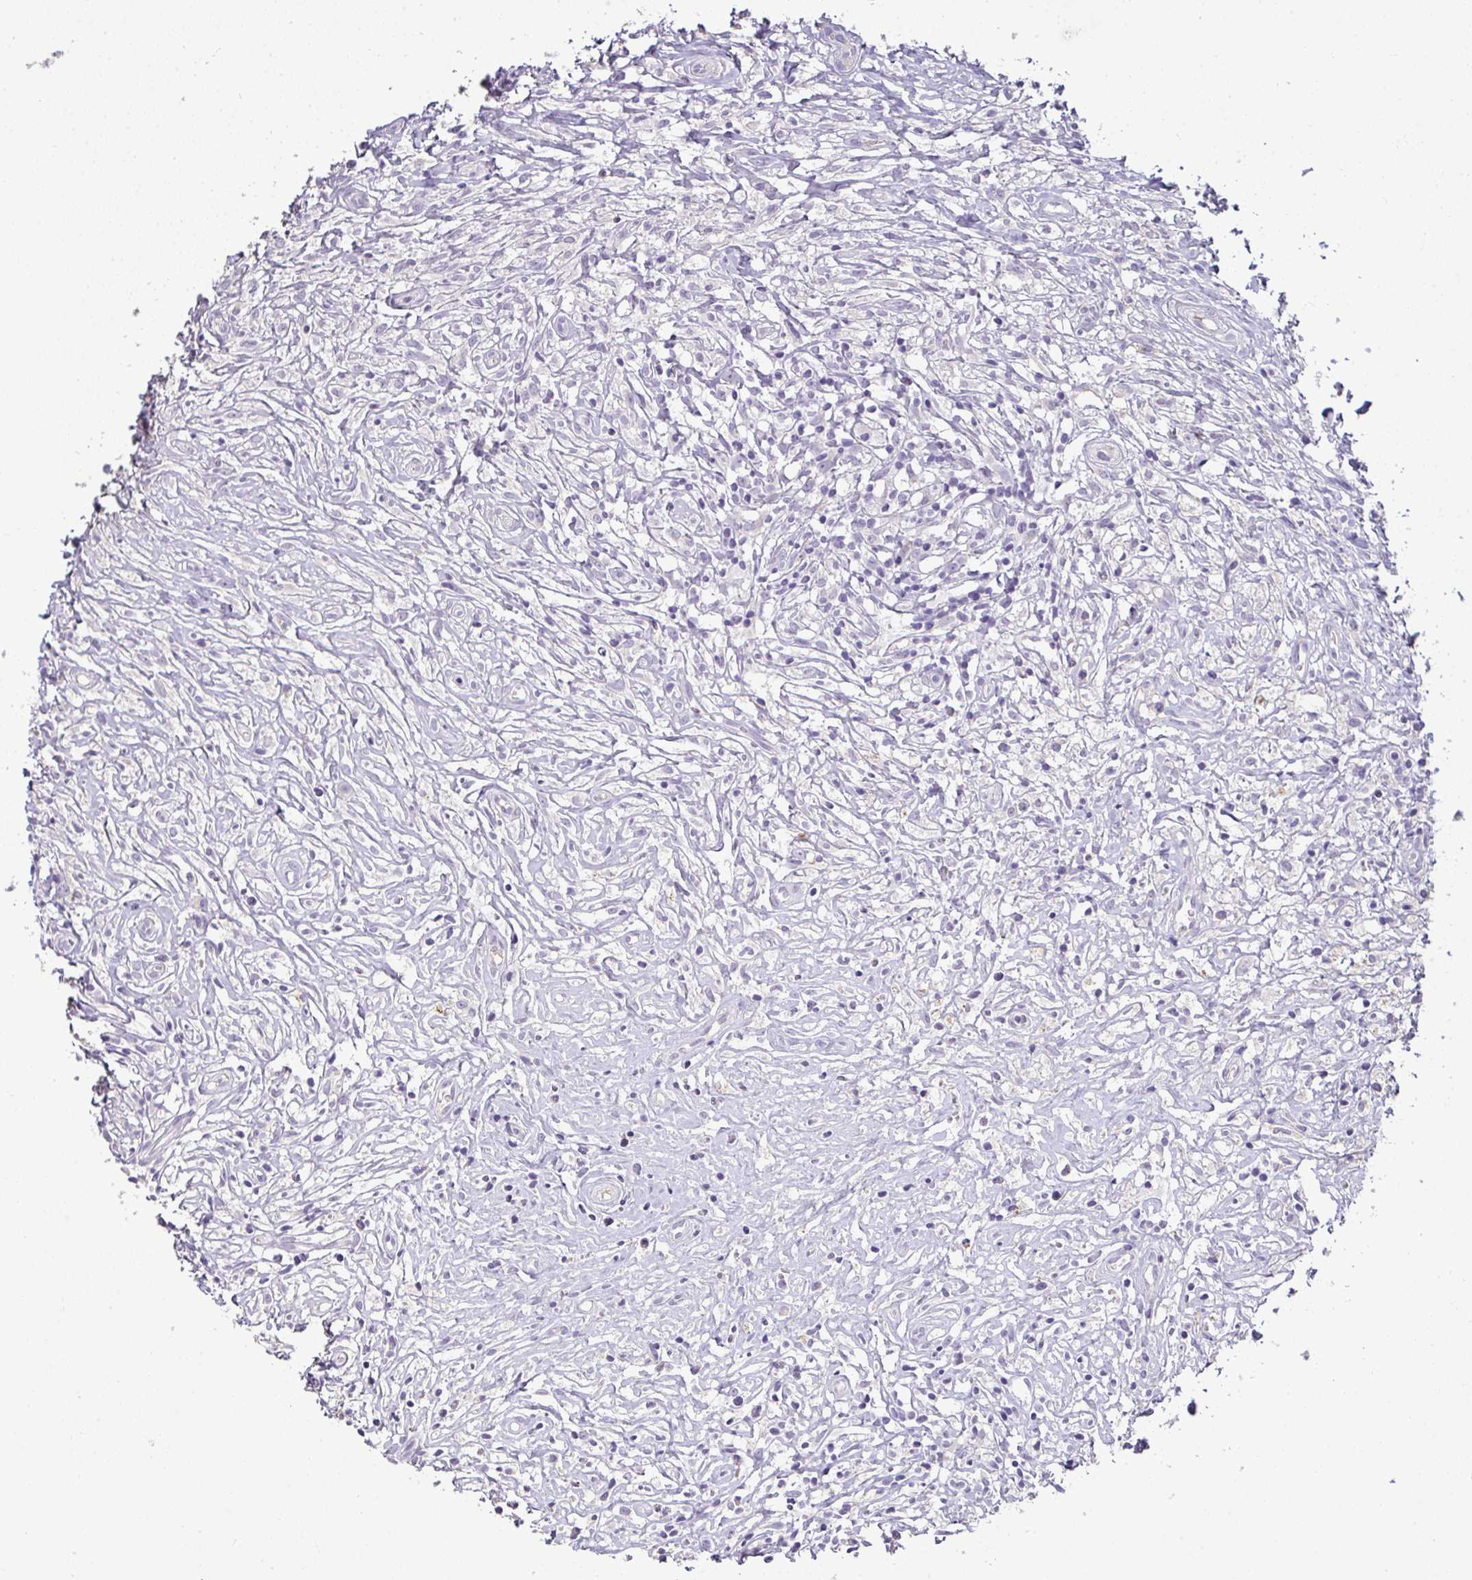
{"staining": {"intensity": "negative", "quantity": "none", "location": "none"}, "tissue": "lymphoma", "cell_type": "Tumor cells", "image_type": "cancer", "snomed": [{"axis": "morphology", "description": "Hodgkin's disease, NOS"}, {"axis": "topography", "description": "No Tissue"}], "caption": "The image exhibits no staining of tumor cells in Hodgkin's disease. Brightfield microscopy of IHC stained with DAB (3,3'-diaminobenzidine) (brown) and hematoxylin (blue), captured at high magnification.", "gene": "CMPK1", "patient": {"sex": "female", "age": 21}}